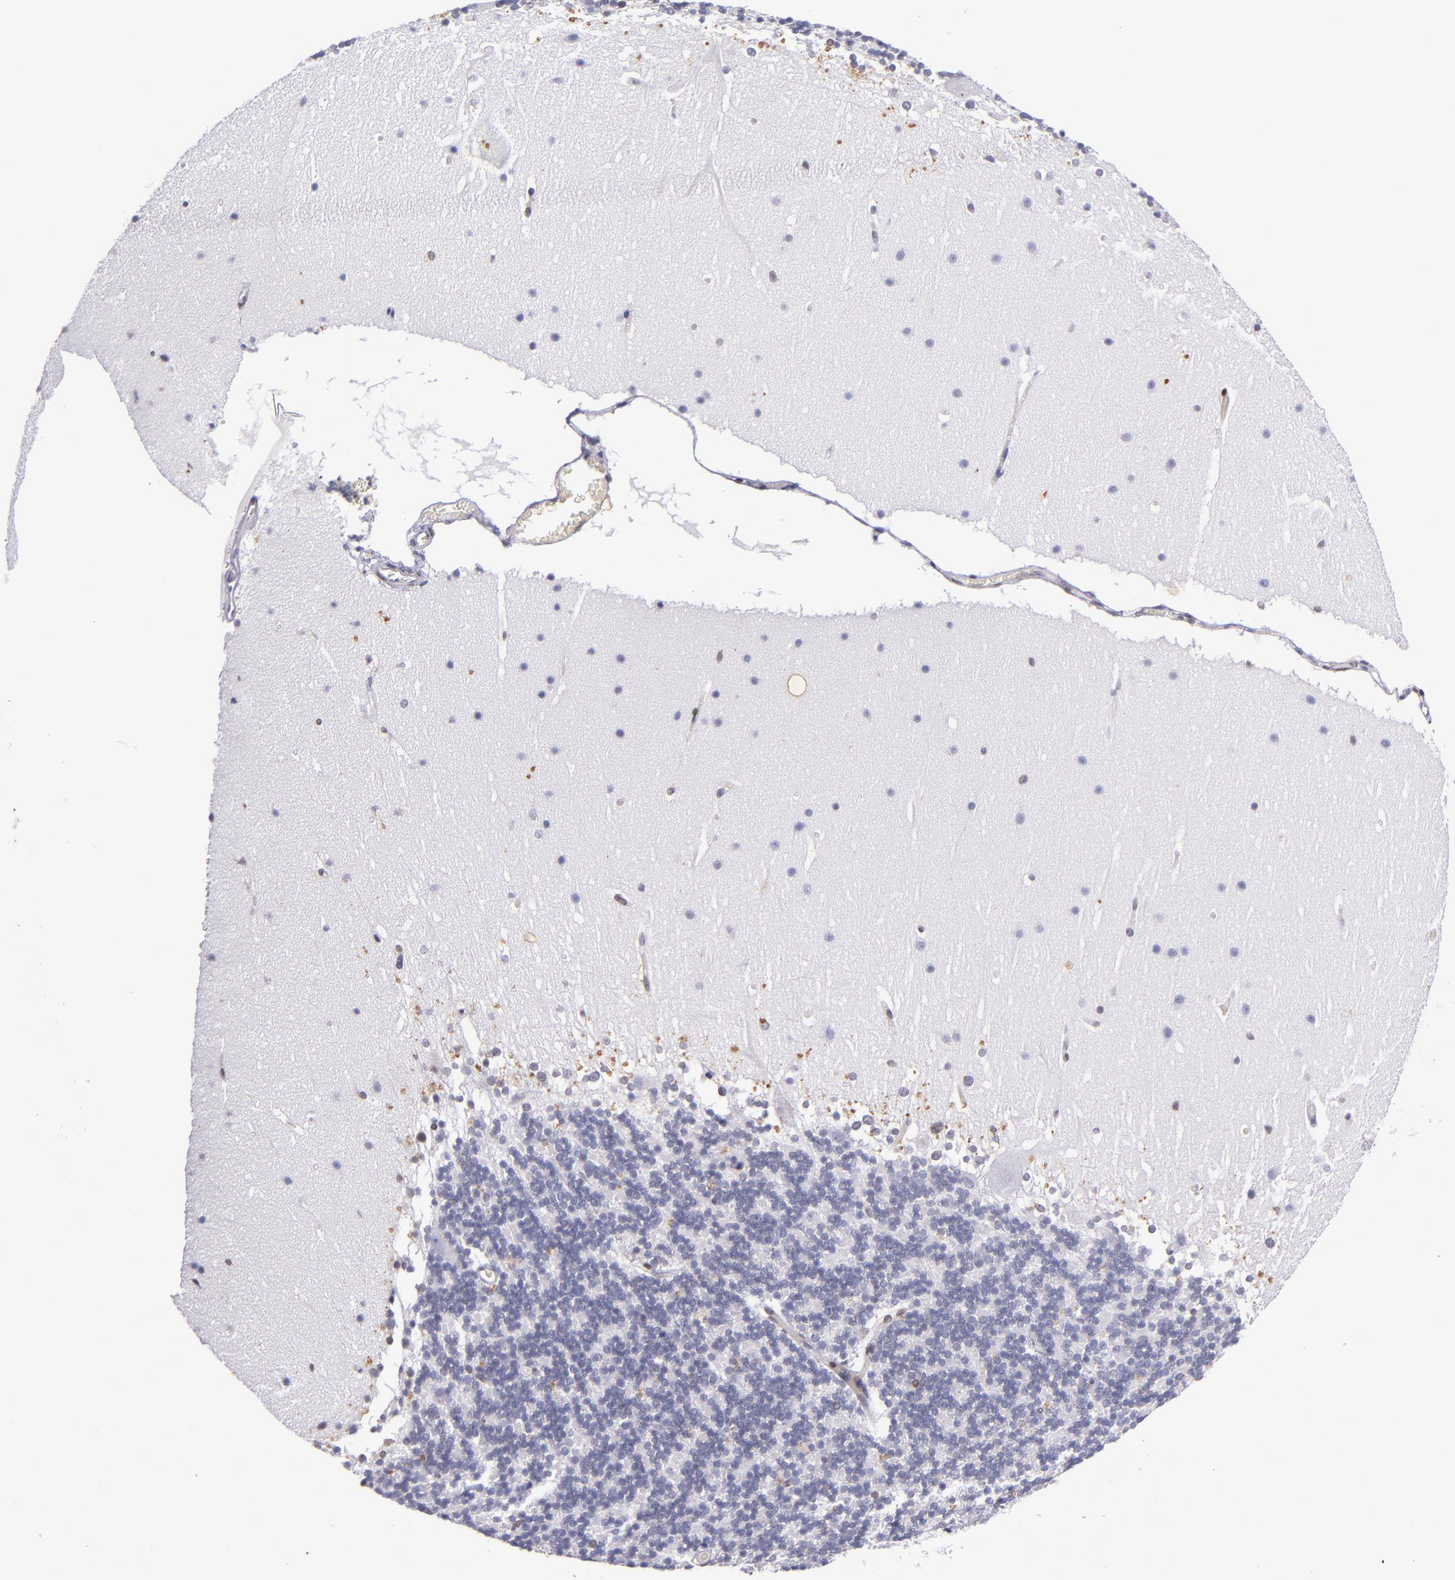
{"staining": {"intensity": "moderate", "quantity": "<25%", "location": "nuclear"}, "tissue": "cerebellum", "cell_type": "Cells in granular layer", "image_type": "normal", "snomed": [{"axis": "morphology", "description": "Normal tissue, NOS"}, {"axis": "topography", "description": "Cerebellum"}], "caption": "Immunohistochemistry (IHC) micrograph of unremarkable cerebellum stained for a protein (brown), which reveals low levels of moderate nuclear expression in approximately <25% of cells in granular layer.", "gene": "MGMT", "patient": {"sex": "female", "age": 19}}